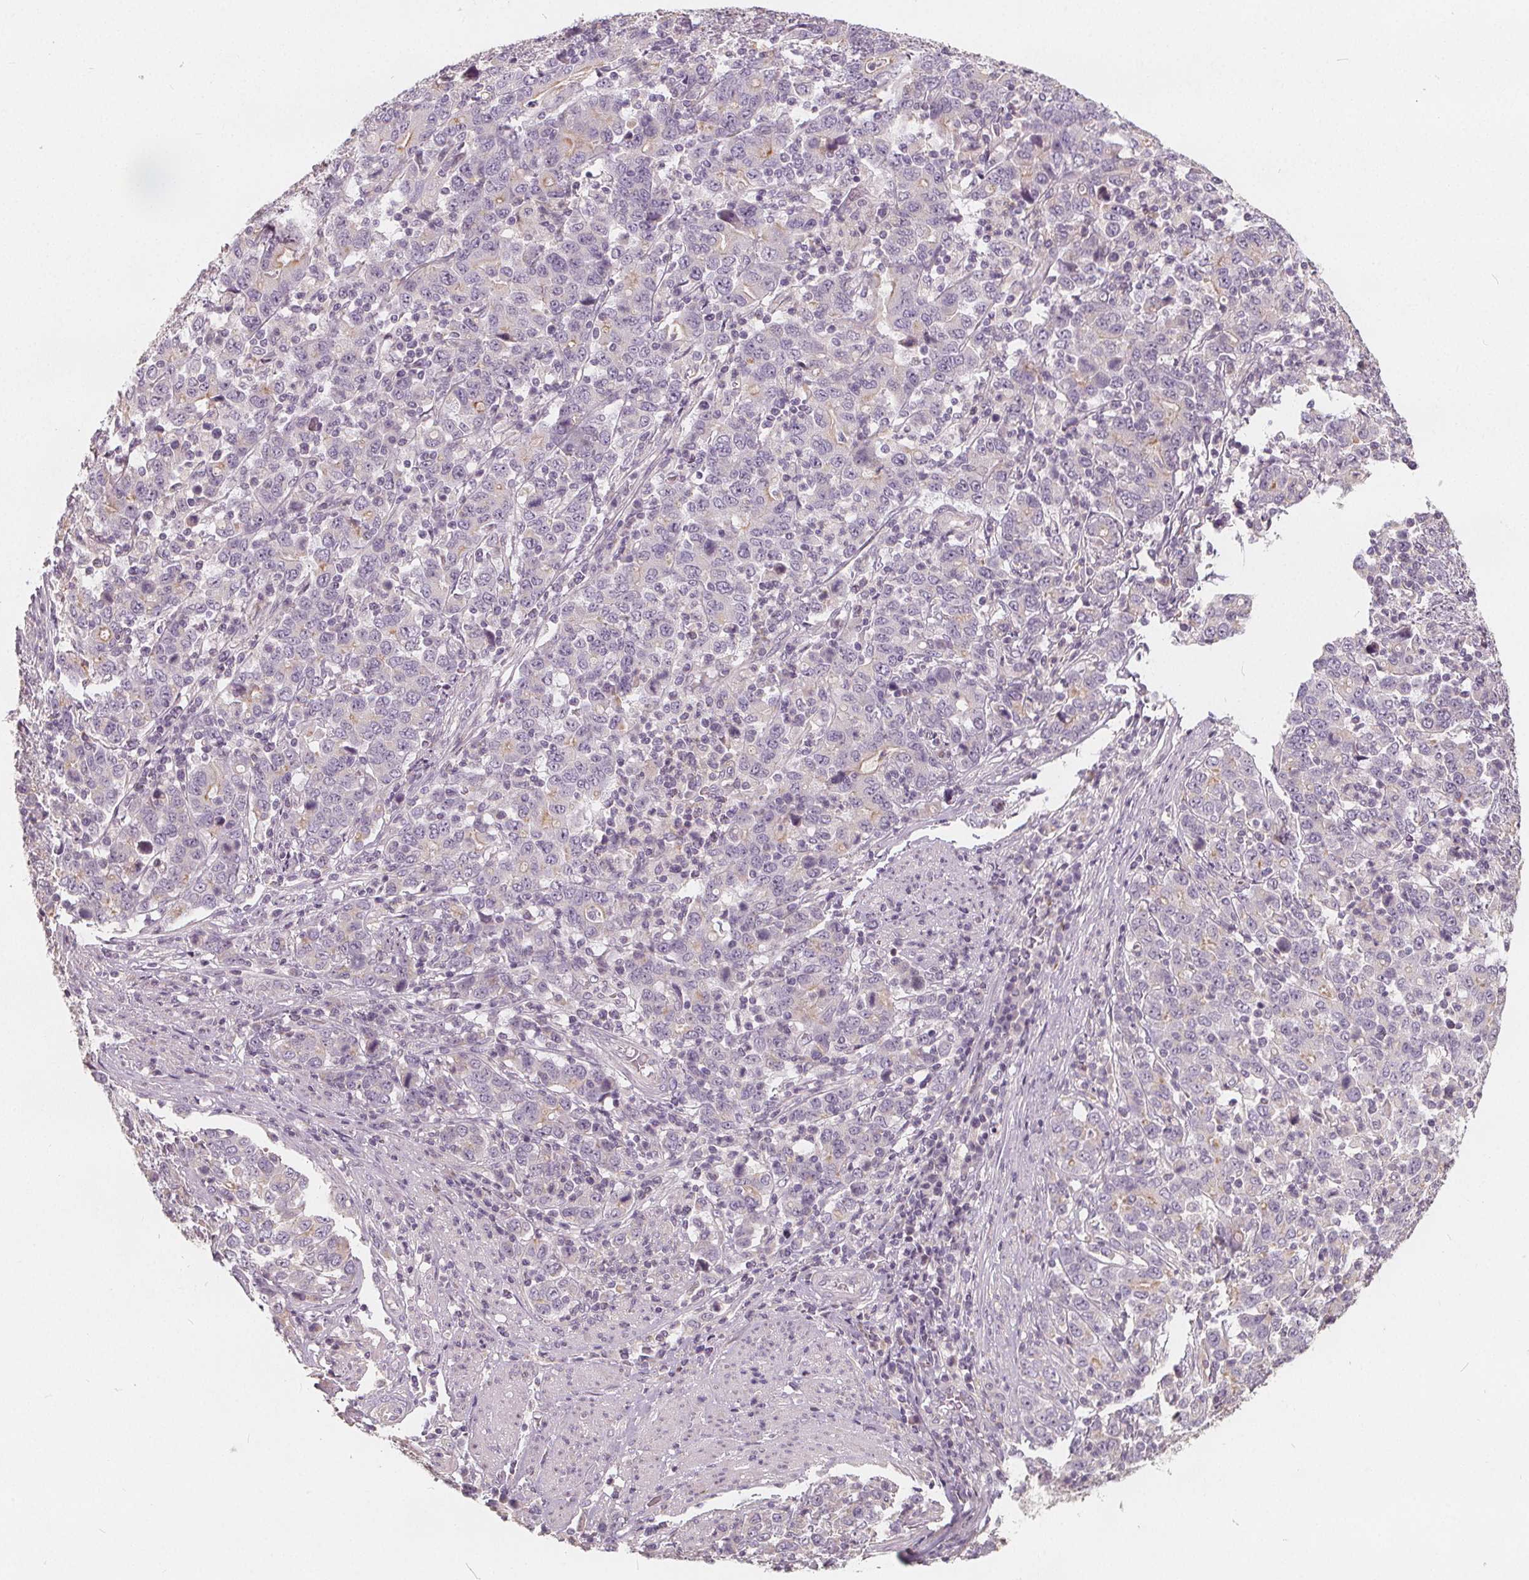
{"staining": {"intensity": "negative", "quantity": "none", "location": "none"}, "tissue": "stomach cancer", "cell_type": "Tumor cells", "image_type": "cancer", "snomed": [{"axis": "morphology", "description": "Adenocarcinoma, NOS"}, {"axis": "topography", "description": "Stomach, upper"}], "caption": "Image shows no significant protein expression in tumor cells of stomach cancer.", "gene": "DRC3", "patient": {"sex": "male", "age": 69}}